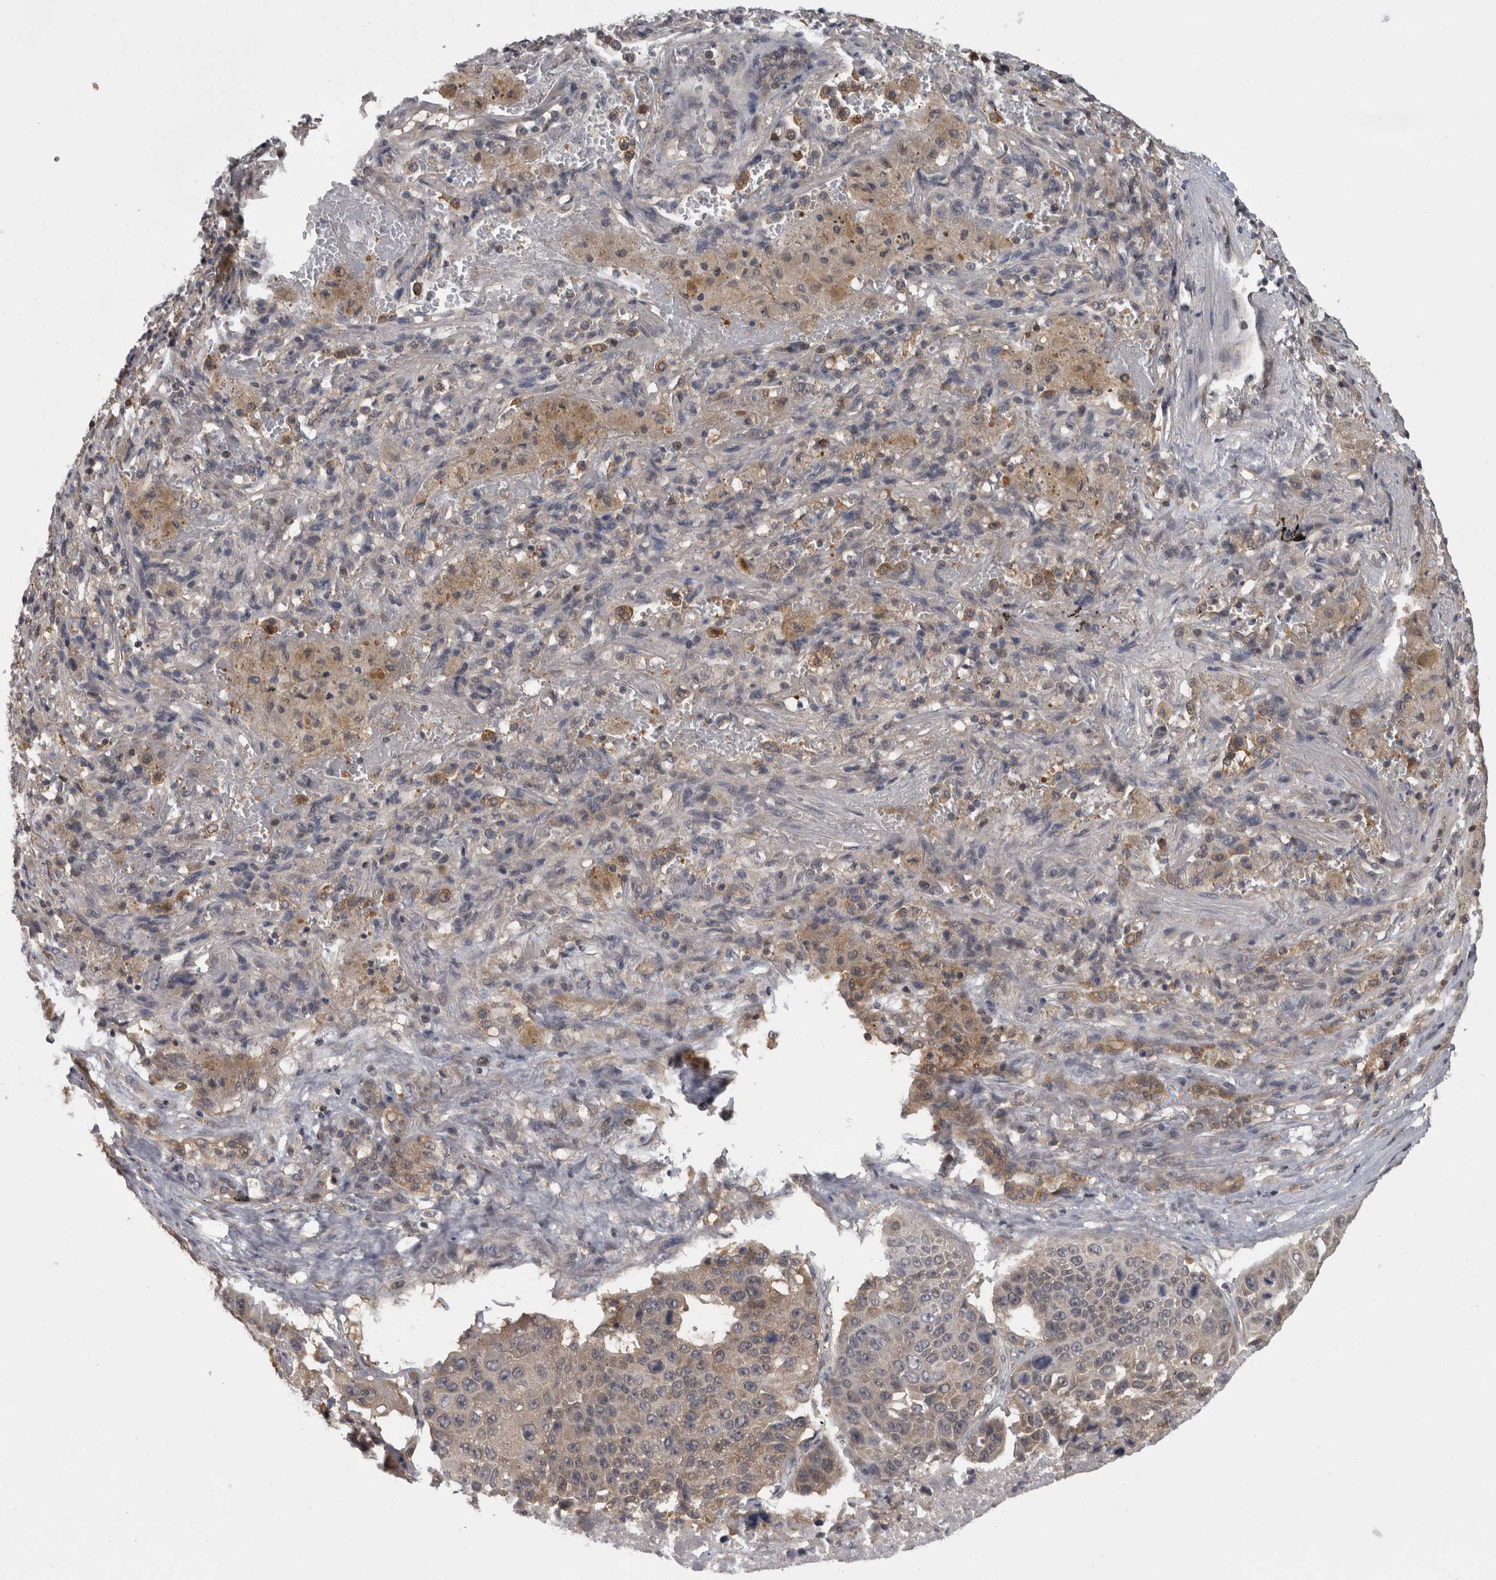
{"staining": {"intensity": "weak", "quantity": "<25%", "location": "cytoplasmic/membranous"}, "tissue": "lung cancer", "cell_type": "Tumor cells", "image_type": "cancer", "snomed": [{"axis": "morphology", "description": "Squamous cell carcinoma, NOS"}, {"axis": "topography", "description": "Lung"}], "caption": "Tumor cells are negative for brown protein staining in squamous cell carcinoma (lung).", "gene": "APRT", "patient": {"sex": "male", "age": 61}}